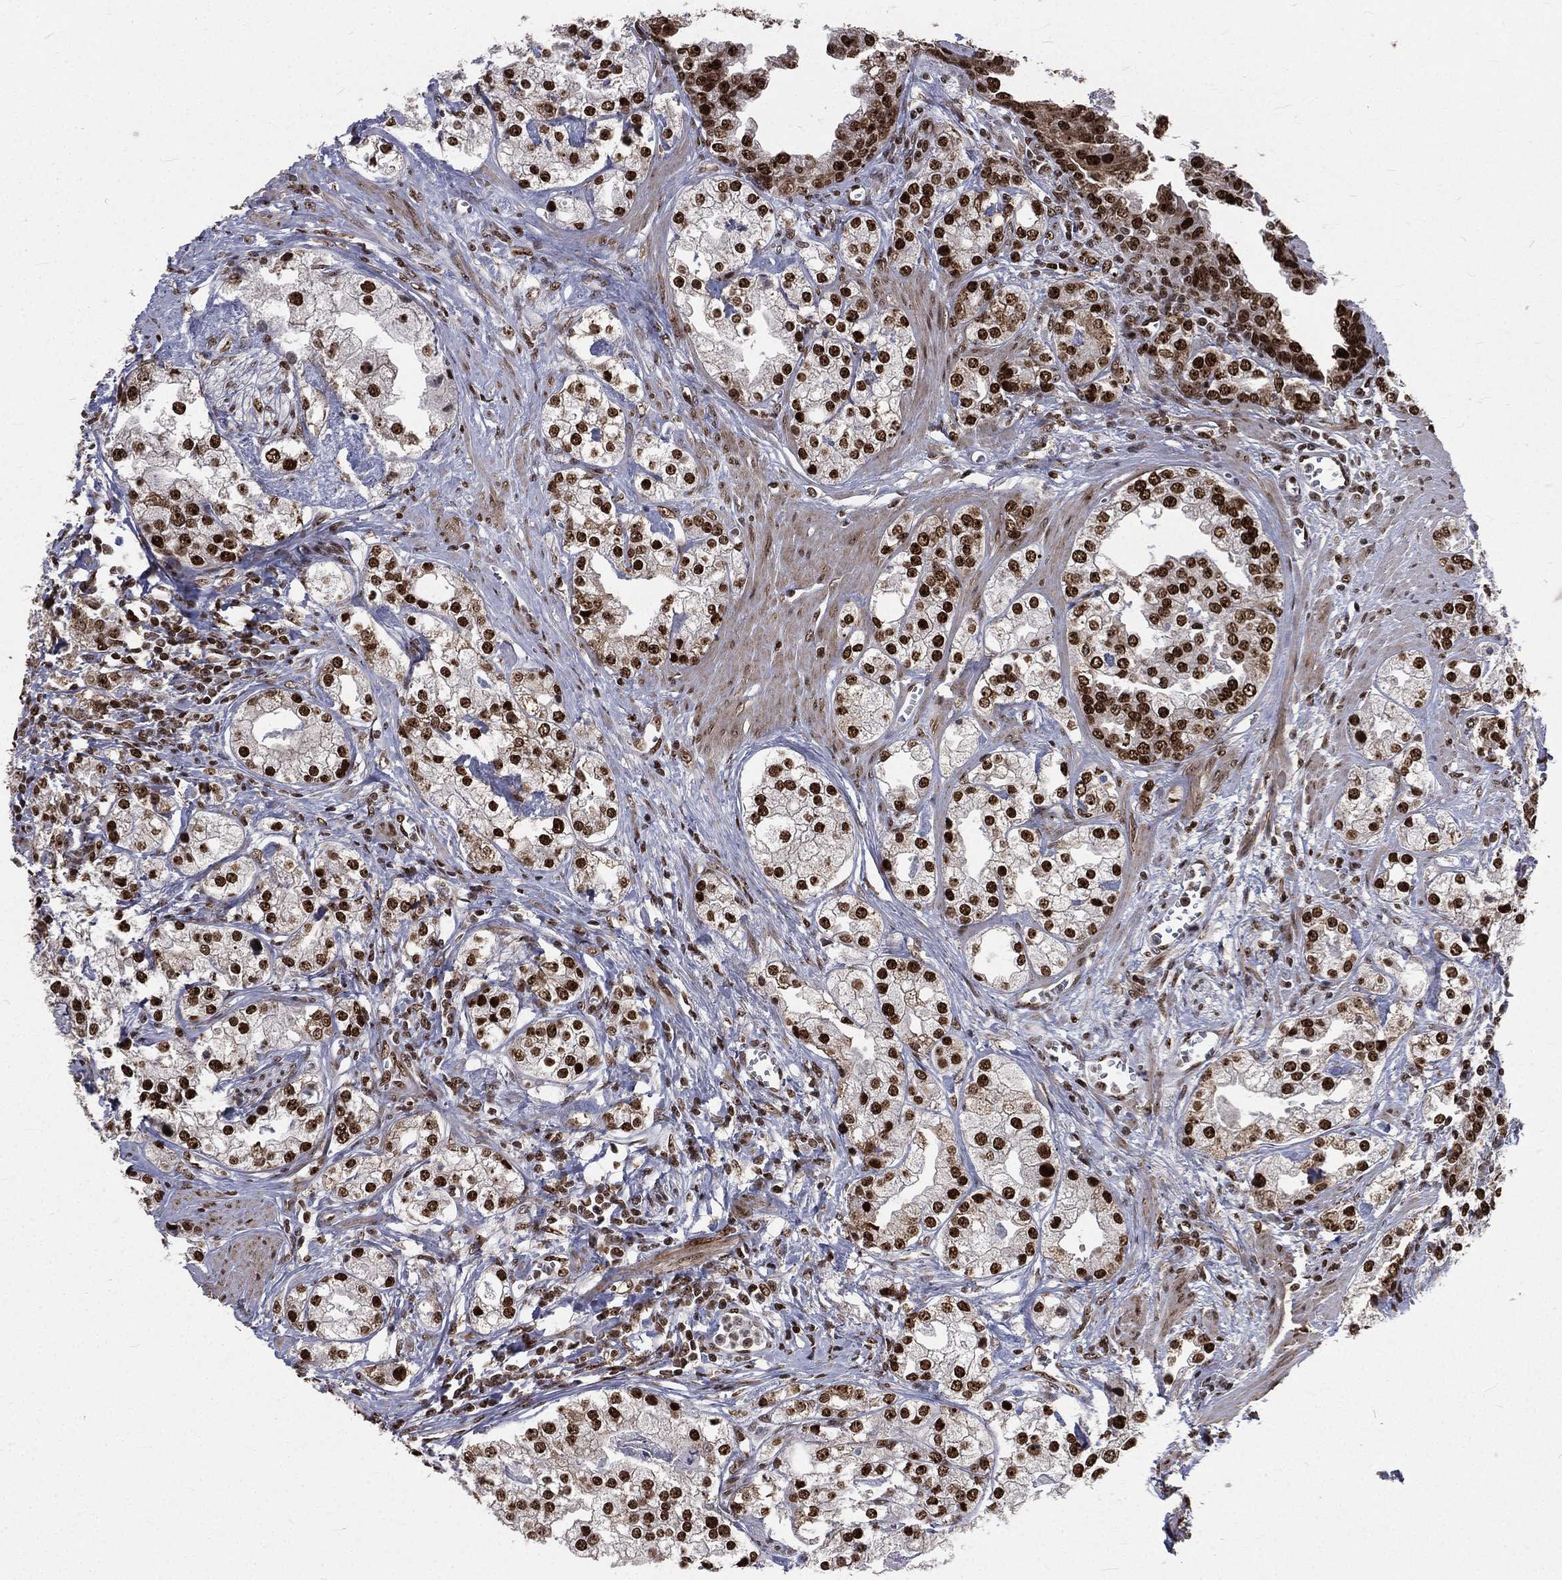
{"staining": {"intensity": "strong", "quantity": ">75%", "location": "nuclear"}, "tissue": "prostate cancer", "cell_type": "Tumor cells", "image_type": "cancer", "snomed": [{"axis": "morphology", "description": "Adenocarcinoma, NOS"}, {"axis": "topography", "description": "Prostate and seminal vesicle, NOS"}, {"axis": "topography", "description": "Prostate"}], "caption": "Strong nuclear staining is appreciated in about >75% of tumor cells in prostate adenocarcinoma.", "gene": "POLB", "patient": {"sex": "male", "age": 62}}